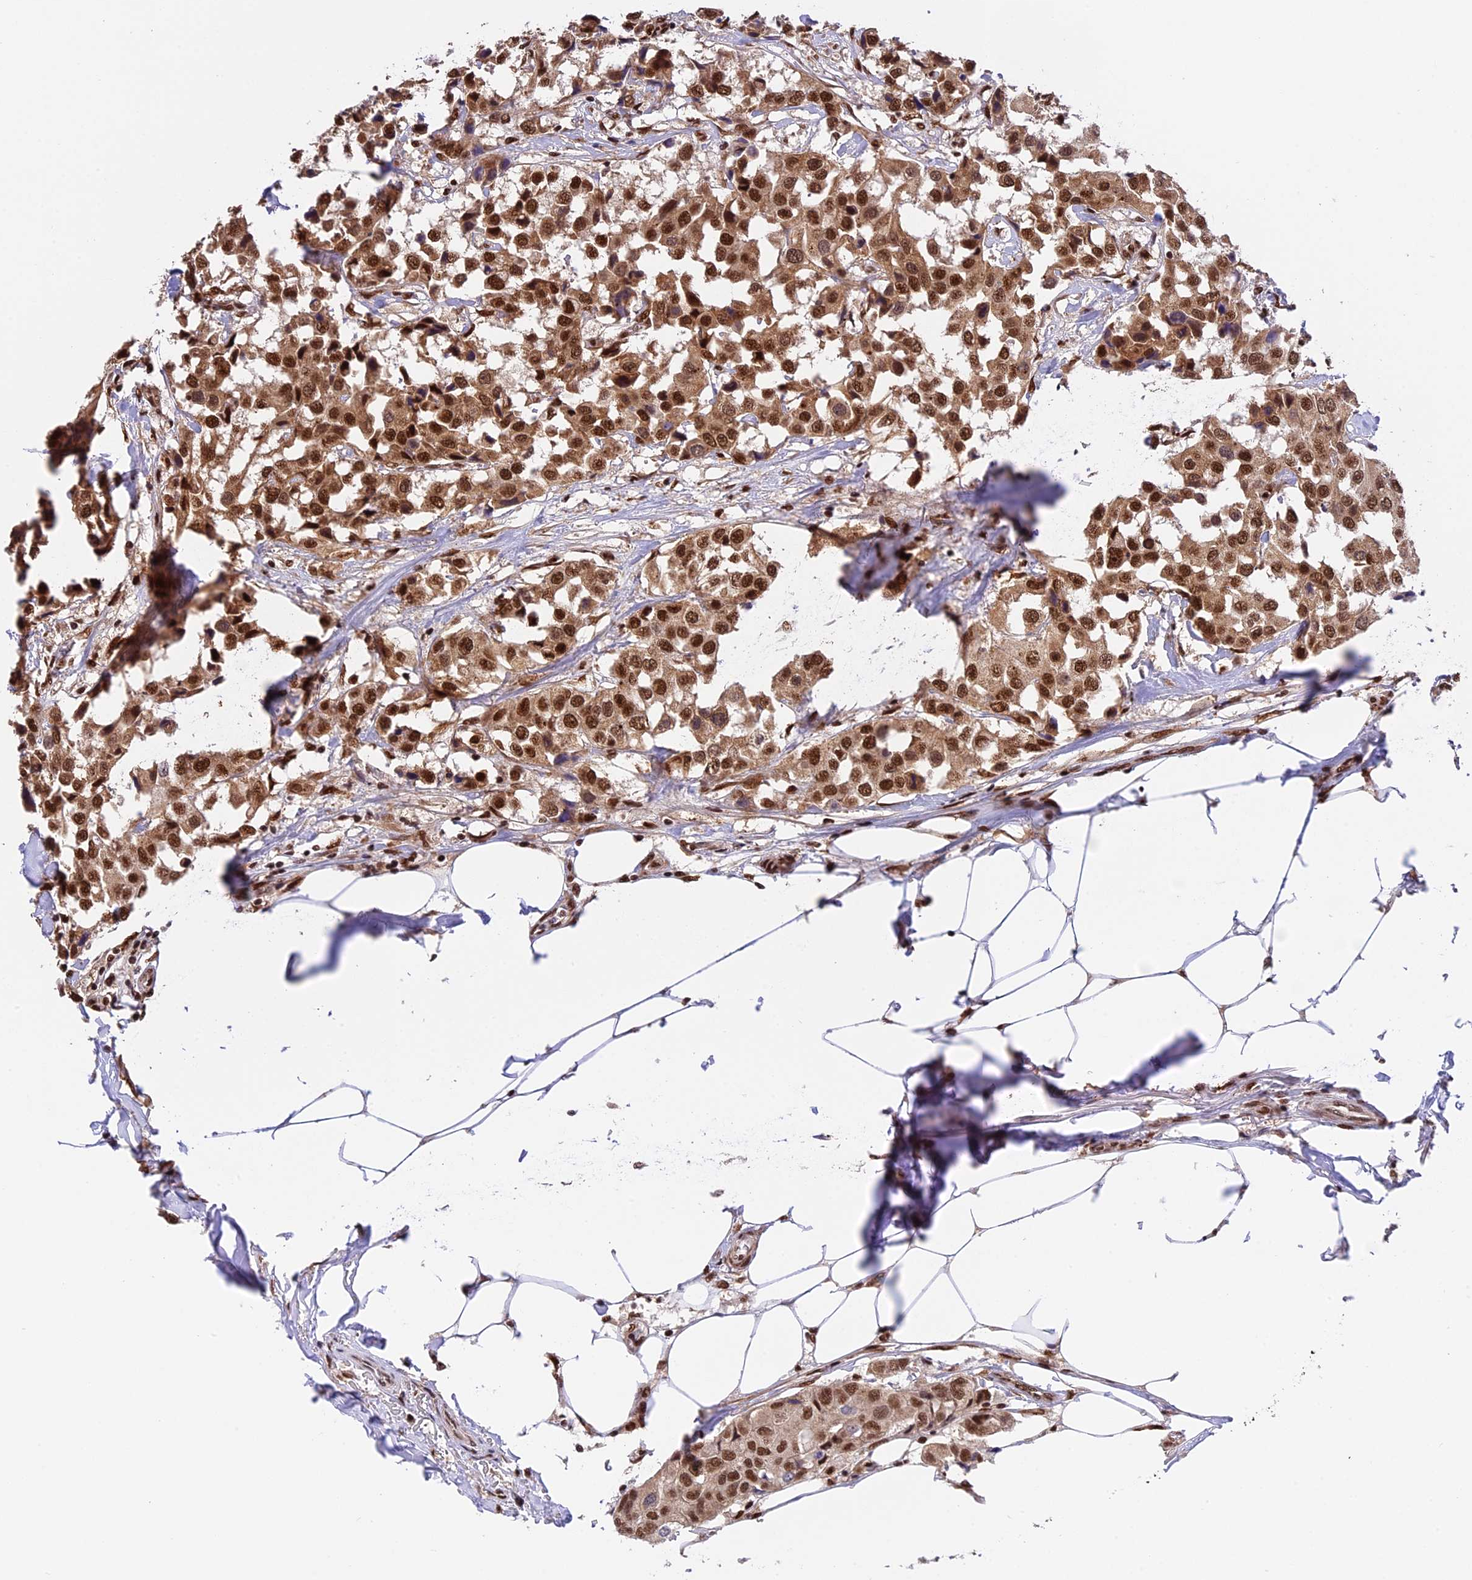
{"staining": {"intensity": "strong", "quantity": ">75%", "location": "cytoplasmic/membranous,nuclear"}, "tissue": "breast cancer", "cell_type": "Tumor cells", "image_type": "cancer", "snomed": [{"axis": "morphology", "description": "Duct carcinoma"}, {"axis": "topography", "description": "Breast"}], "caption": "The image displays a brown stain indicating the presence of a protein in the cytoplasmic/membranous and nuclear of tumor cells in breast cancer (infiltrating ductal carcinoma).", "gene": "RAMAC", "patient": {"sex": "female", "age": 80}}